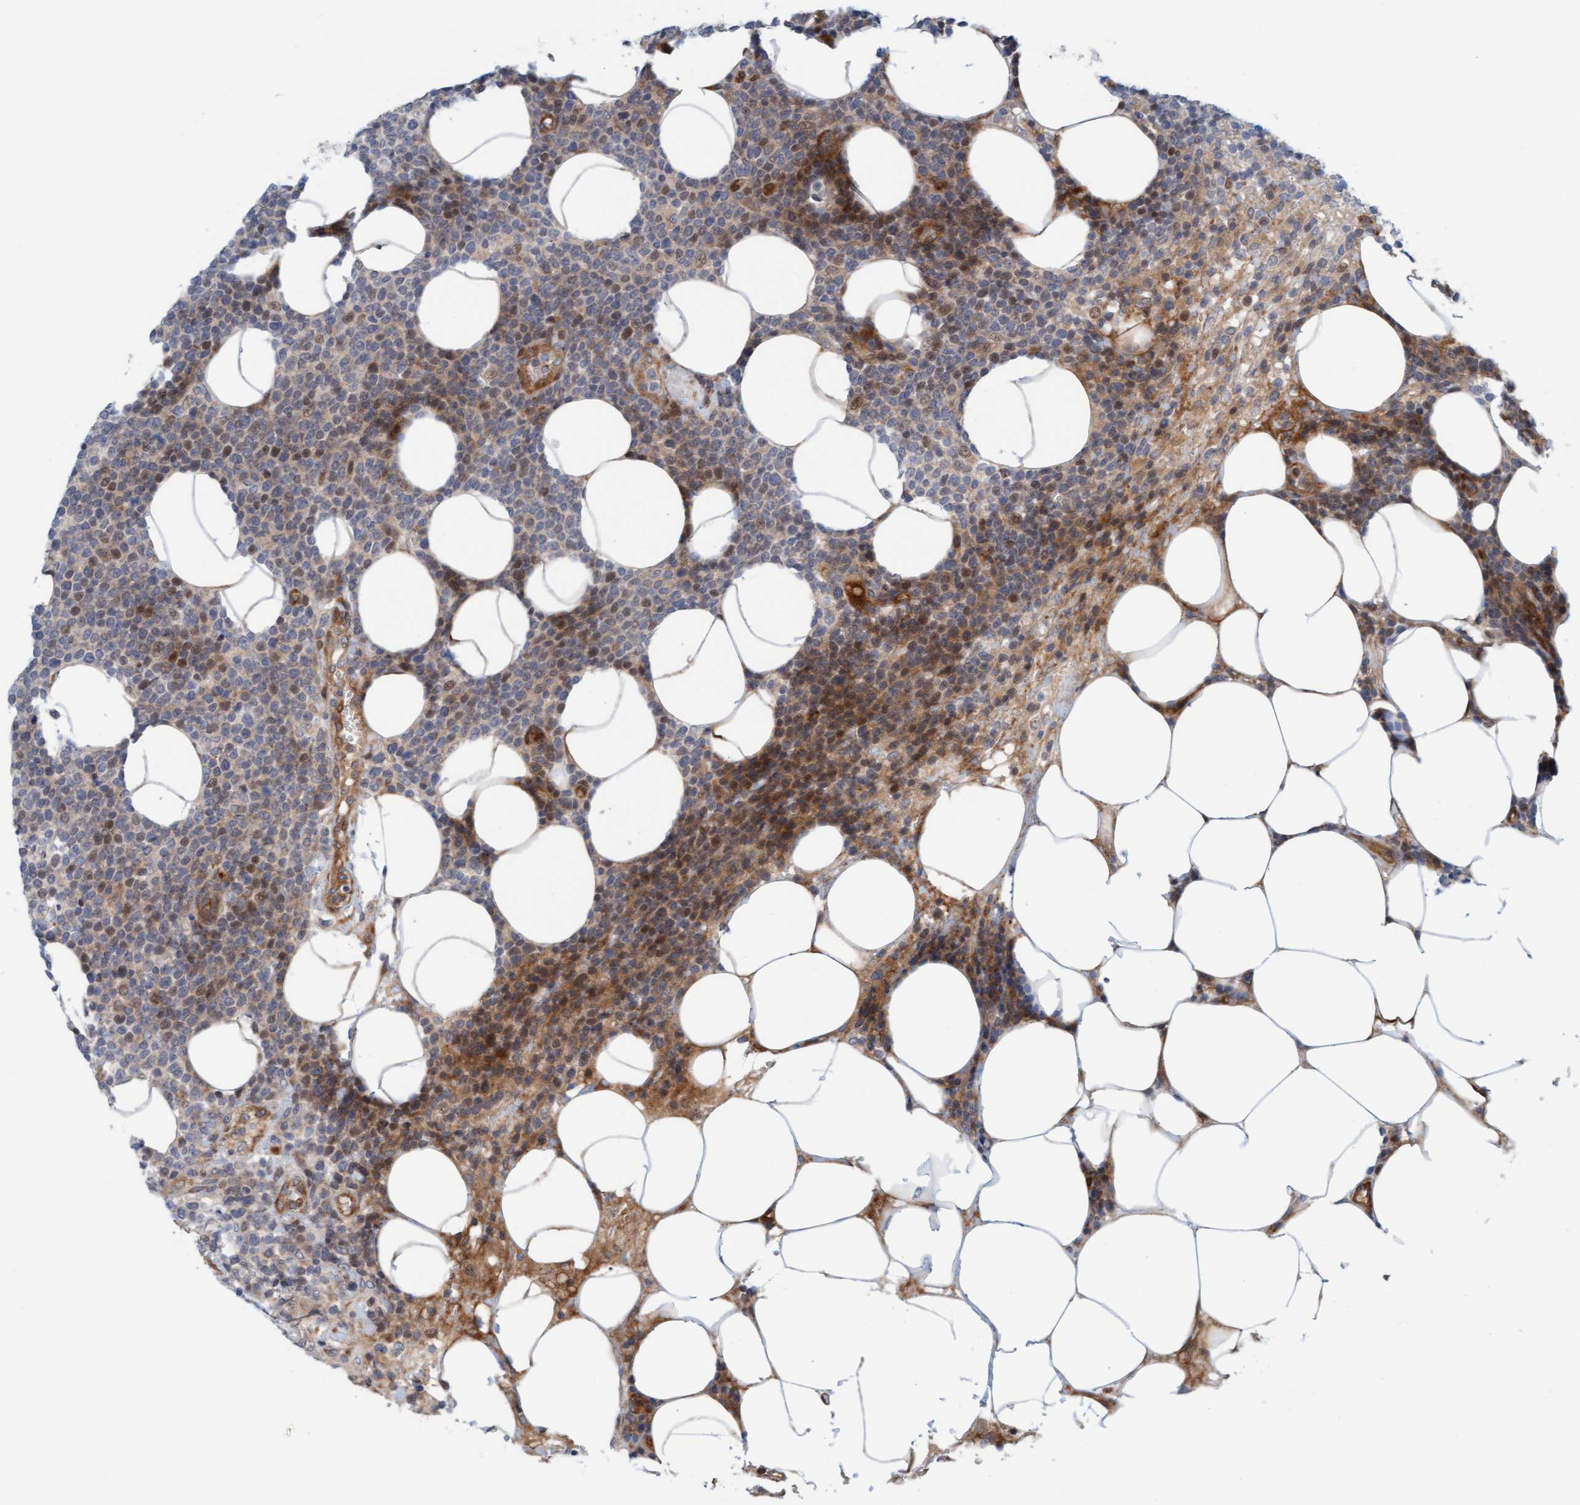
{"staining": {"intensity": "moderate", "quantity": "25%-75%", "location": "cytoplasmic/membranous,nuclear"}, "tissue": "lymphoma", "cell_type": "Tumor cells", "image_type": "cancer", "snomed": [{"axis": "morphology", "description": "Malignant lymphoma, non-Hodgkin's type, High grade"}, {"axis": "topography", "description": "Lymph node"}], "caption": "Brown immunohistochemical staining in lymphoma displays moderate cytoplasmic/membranous and nuclear staining in approximately 25%-75% of tumor cells.", "gene": "EIF4EBP1", "patient": {"sex": "male", "age": 61}}